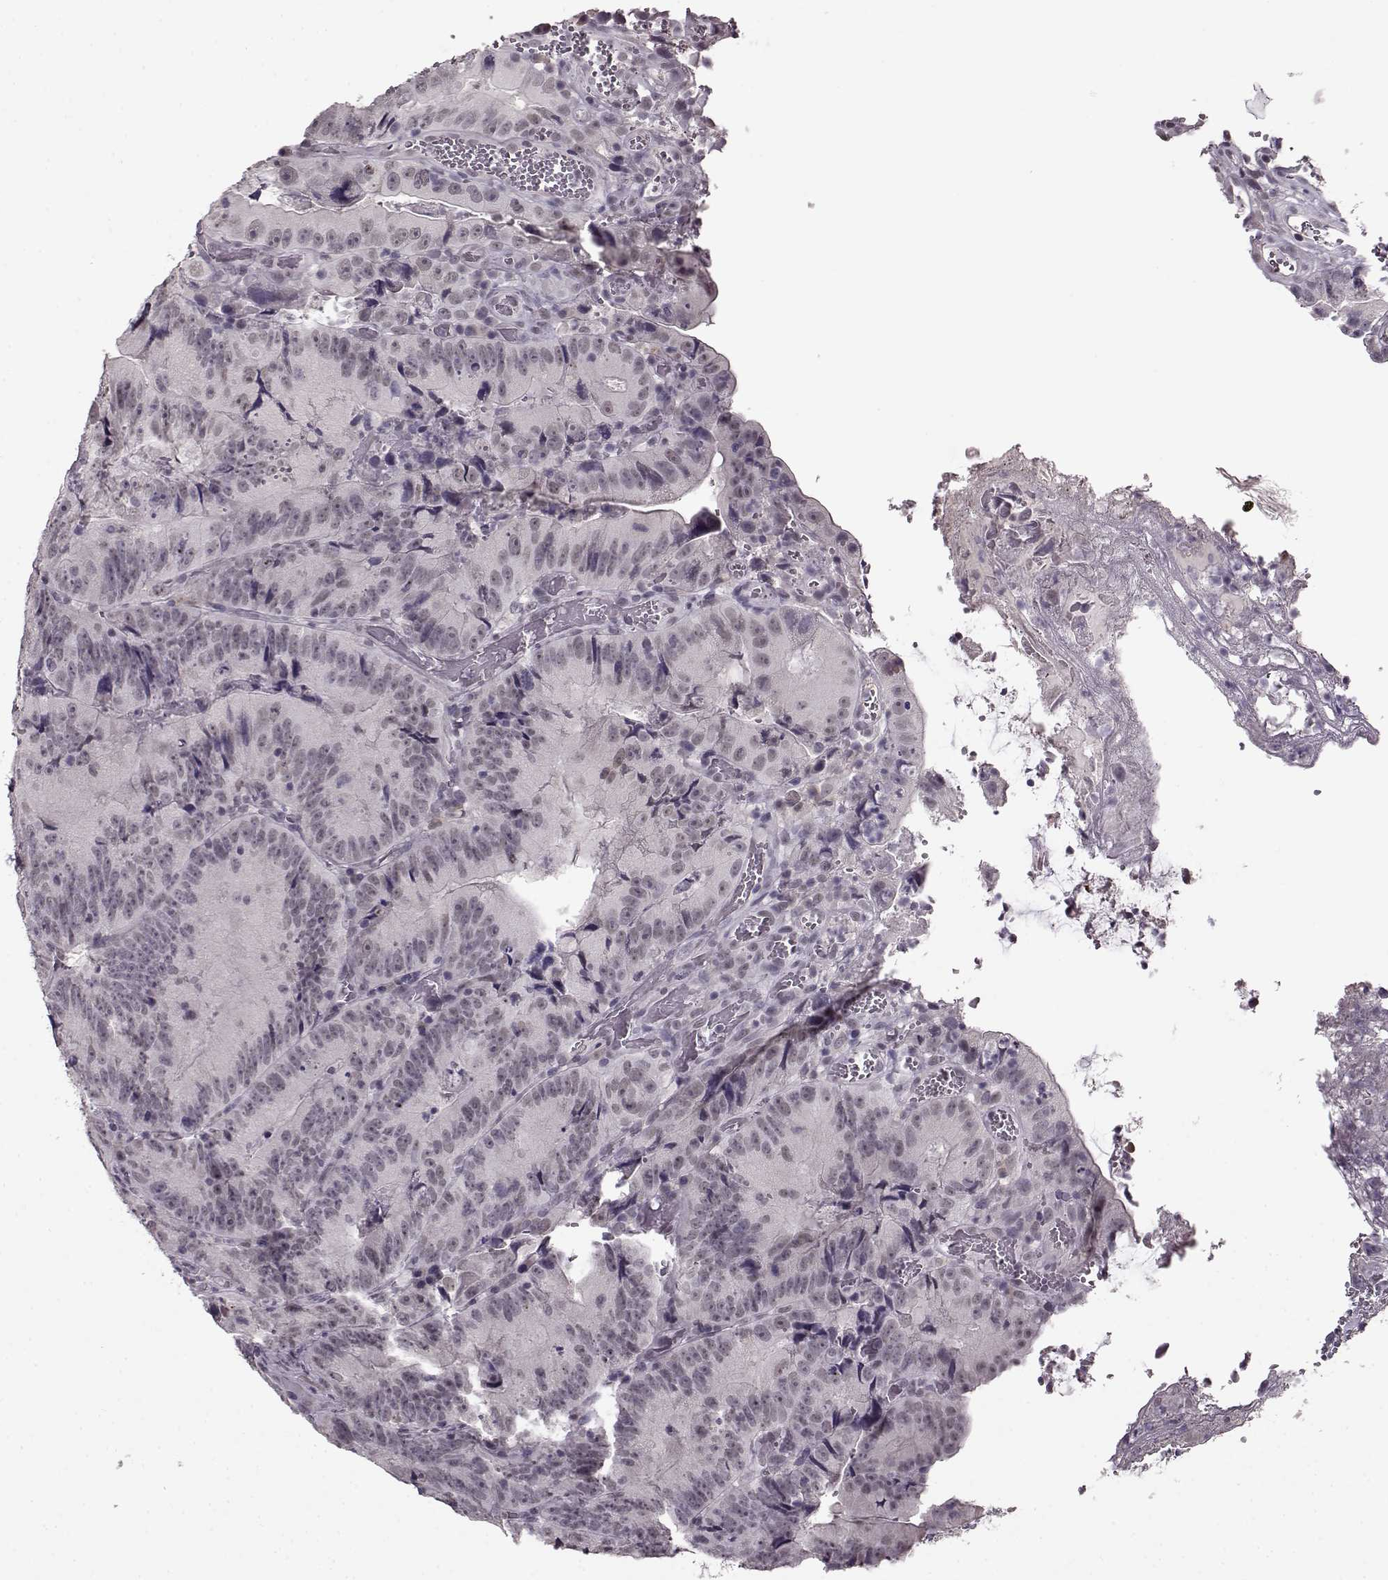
{"staining": {"intensity": "weak", "quantity": "<25%", "location": "nuclear"}, "tissue": "colorectal cancer", "cell_type": "Tumor cells", "image_type": "cancer", "snomed": [{"axis": "morphology", "description": "Adenocarcinoma, NOS"}, {"axis": "topography", "description": "Colon"}], "caption": "High magnification brightfield microscopy of colorectal adenocarcinoma stained with DAB (3,3'-diaminobenzidine) (brown) and counterstained with hematoxylin (blue): tumor cells show no significant staining.", "gene": "RP1L1", "patient": {"sex": "female", "age": 86}}